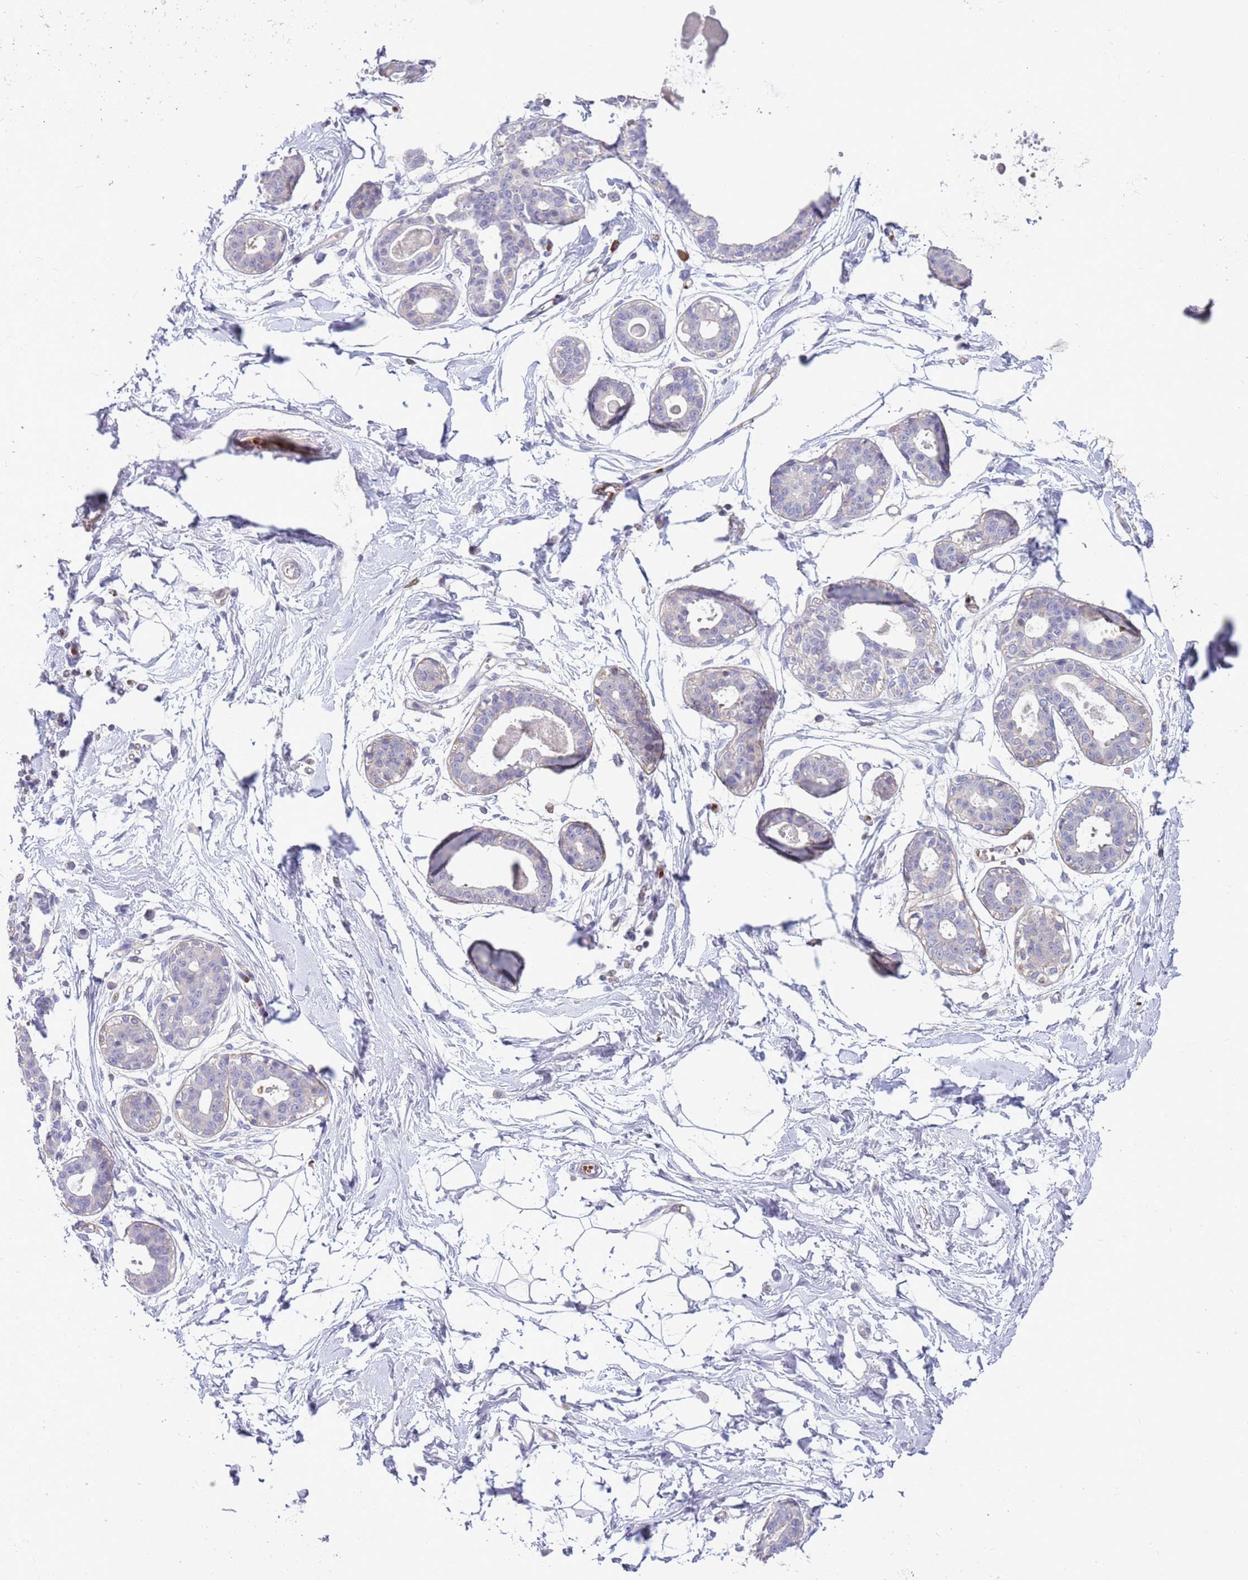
{"staining": {"intensity": "negative", "quantity": "none", "location": "none"}, "tissue": "breast", "cell_type": "Adipocytes", "image_type": "normal", "snomed": [{"axis": "morphology", "description": "Normal tissue, NOS"}, {"axis": "topography", "description": "Breast"}], "caption": "Adipocytes are negative for brown protein staining in unremarkable breast. Nuclei are stained in blue.", "gene": "ZNF14", "patient": {"sex": "female", "age": 45}}